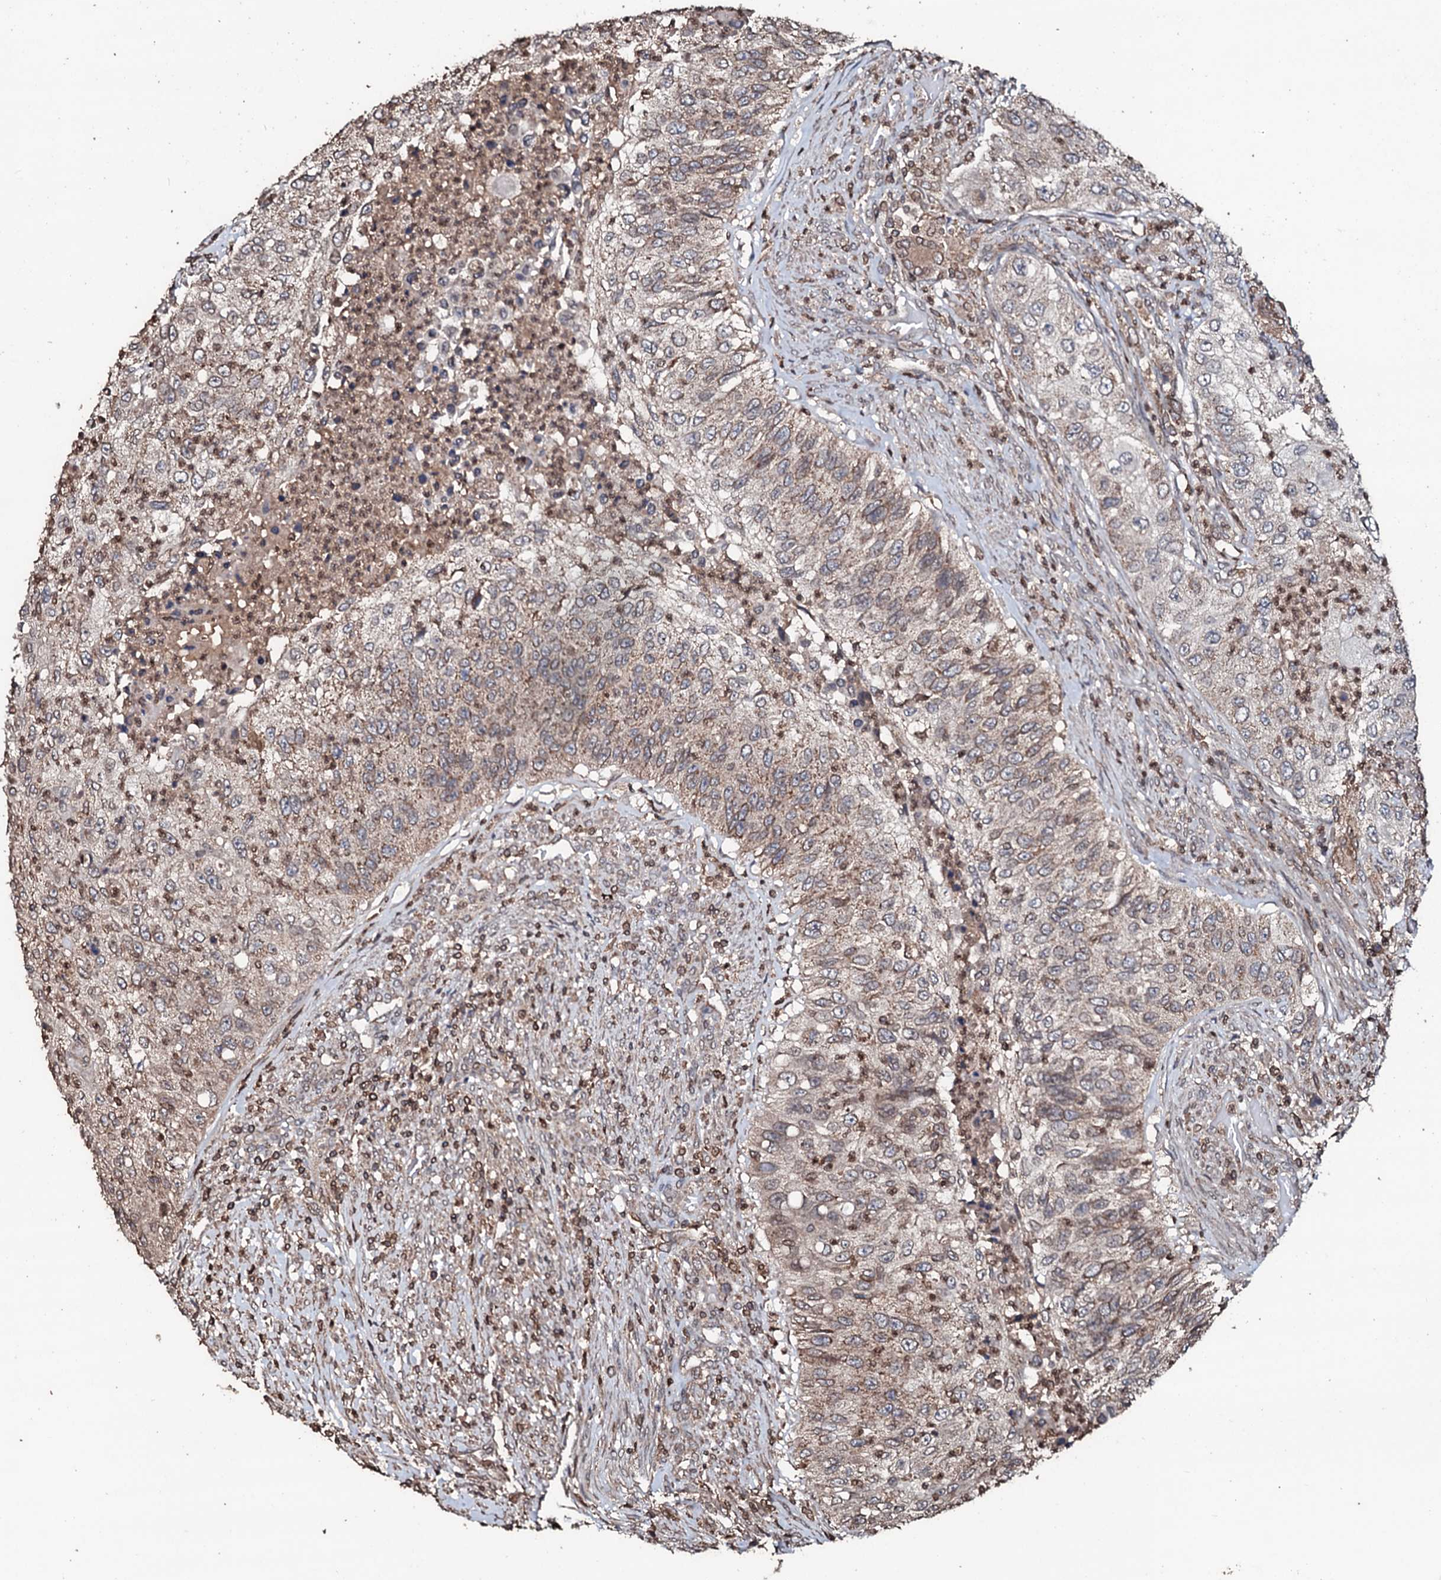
{"staining": {"intensity": "weak", "quantity": ">75%", "location": "cytoplasmic/membranous"}, "tissue": "urothelial cancer", "cell_type": "Tumor cells", "image_type": "cancer", "snomed": [{"axis": "morphology", "description": "Urothelial carcinoma, High grade"}, {"axis": "topography", "description": "Urinary bladder"}], "caption": "Protein expression analysis of human urothelial cancer reveals weak cytoplasmic/membranous staining in approximately >75% of tumor cells.", "gene": "SDHAF2", "patient": {"sex": "female", "age": 60}}